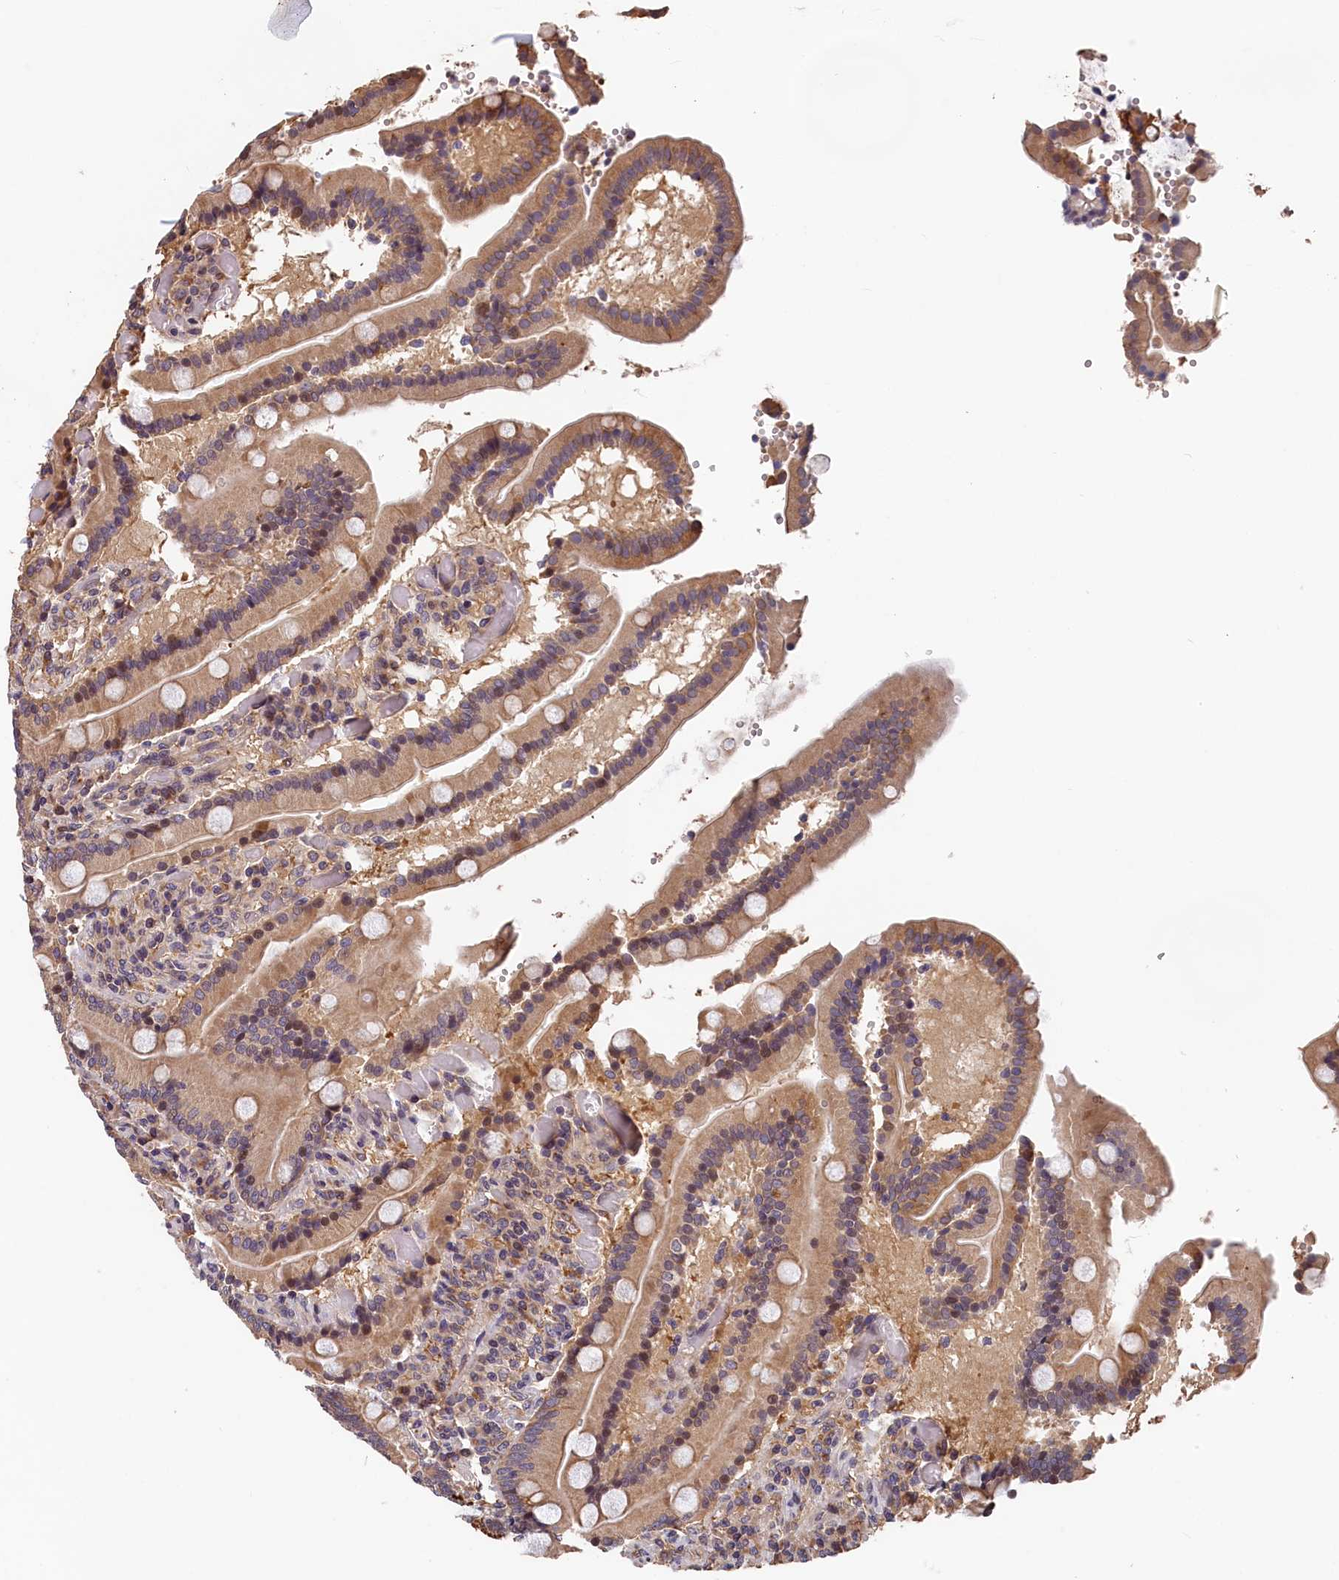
{"staining": {"intensity": "moderate", "quantity": ">75%", "location": "cytoplasmic/membranous"}, "tissue": "duodenum", "cell_type": "Glandular cells", "image_type": "normal", "snomed": [{"axis": "morphology", "description": "Normal tissue, NOS"}, {"axis": "topography", "description": "Duodenum"}], "caption": "This photomicrograph shows unremarkable duodenum stained with IHC to label a protein in brown. The cytoplasmic/membranous of glandular cells show moderate positivity for the protein. Nuclei are counter-stained blue.", "gene": "TMEM116", "patient": {"sex": "female", "age": 62}}